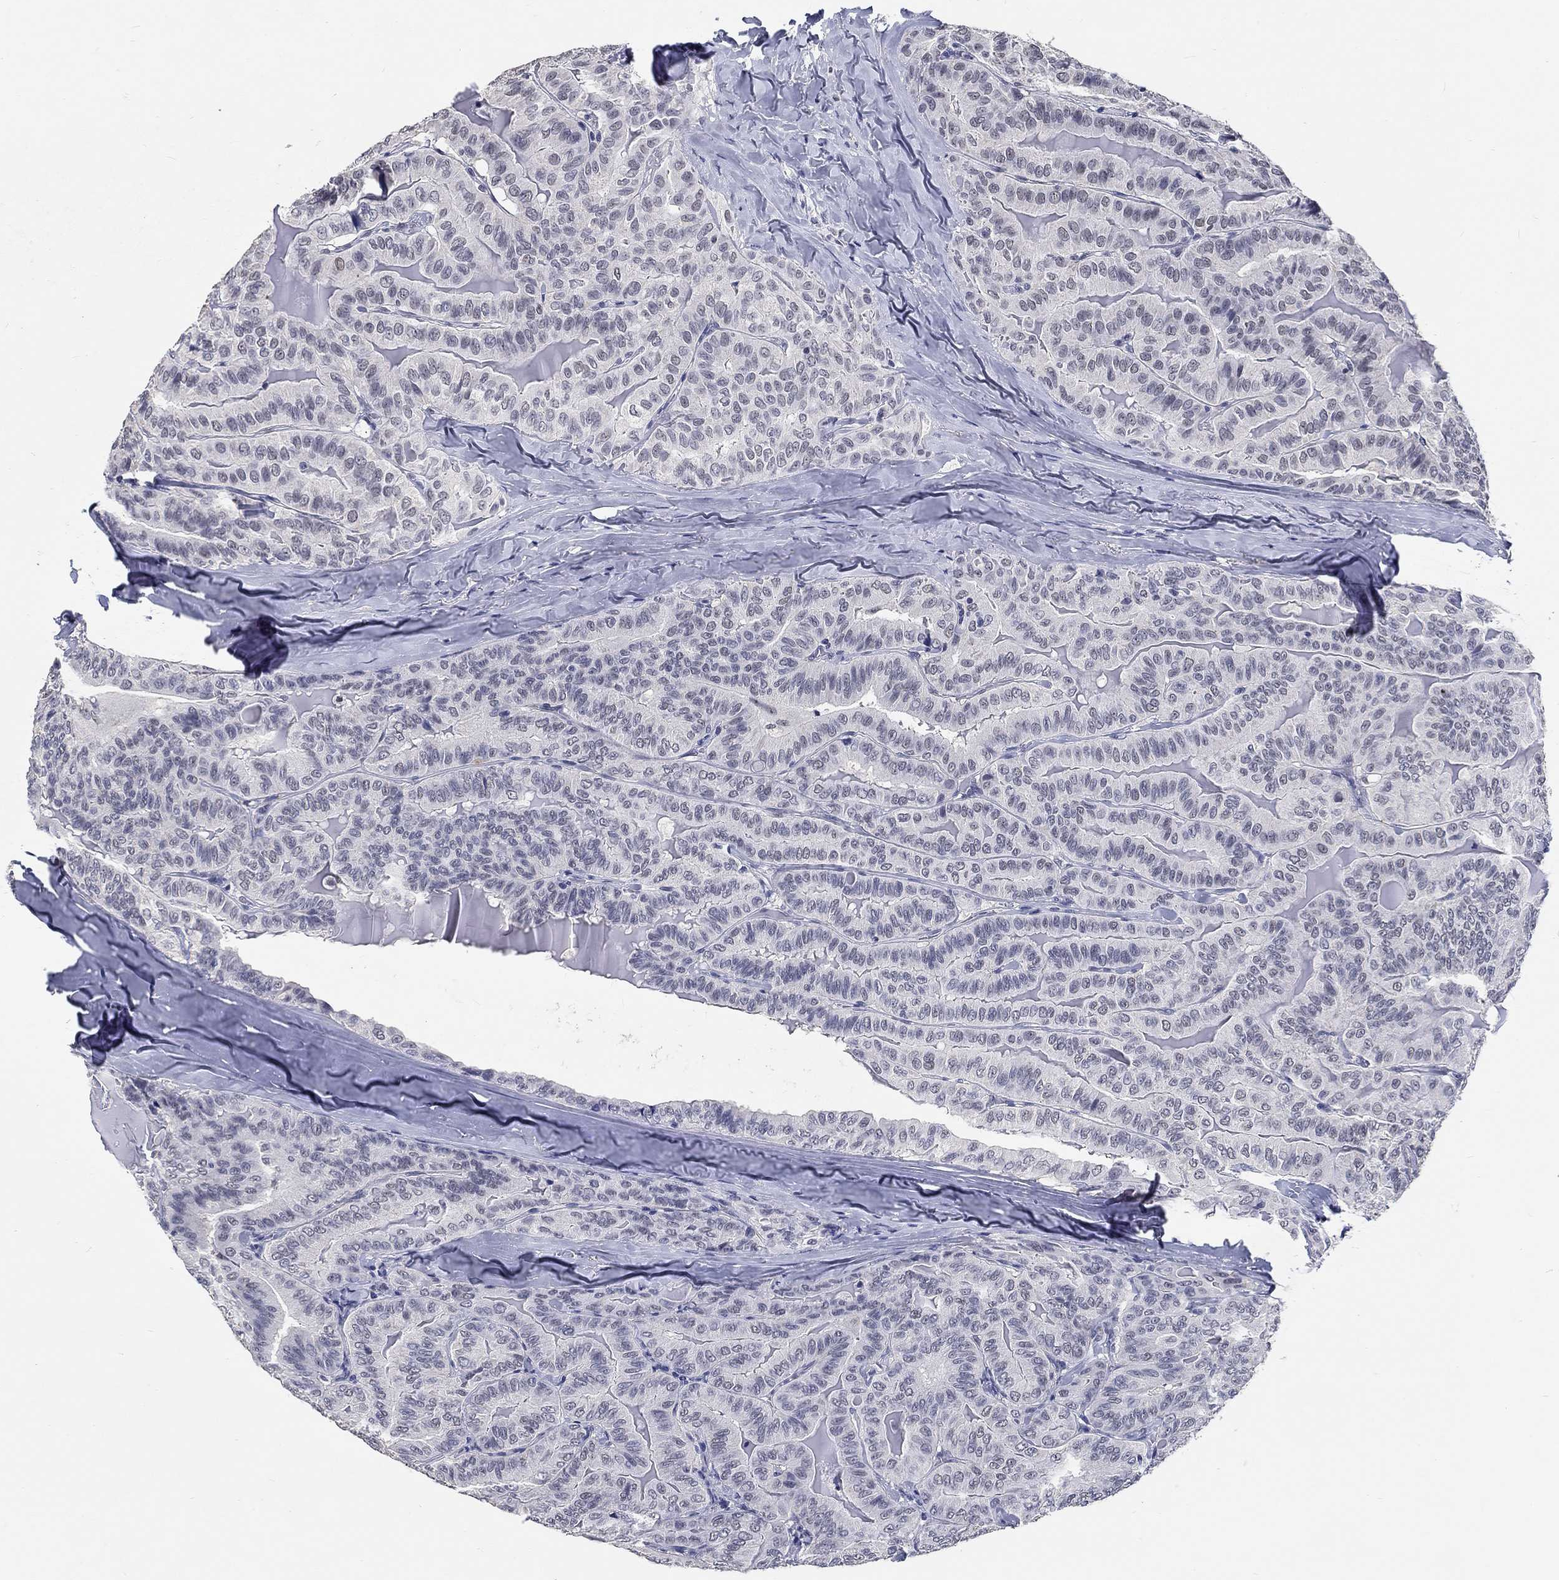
{"staining": {"intensity": "negative", "quantity": "none", "location": "none"}, "tissue": "thyroid cancer", "cell_type": "Tumor cells", "image_type": "cancer", "snomed": [{"axis": "morphology", "description": "Papillary adenocarcinoma, NOS"}, {"axis": "topography", "description": "Thyroid gland"}], "caption": "This is an immunohistochemistry (IHC) image of thyroid cancer. There is no staining in tumor cells.", "gene": "GRIN1", "patient": {"sex": "female", "age": 68}}